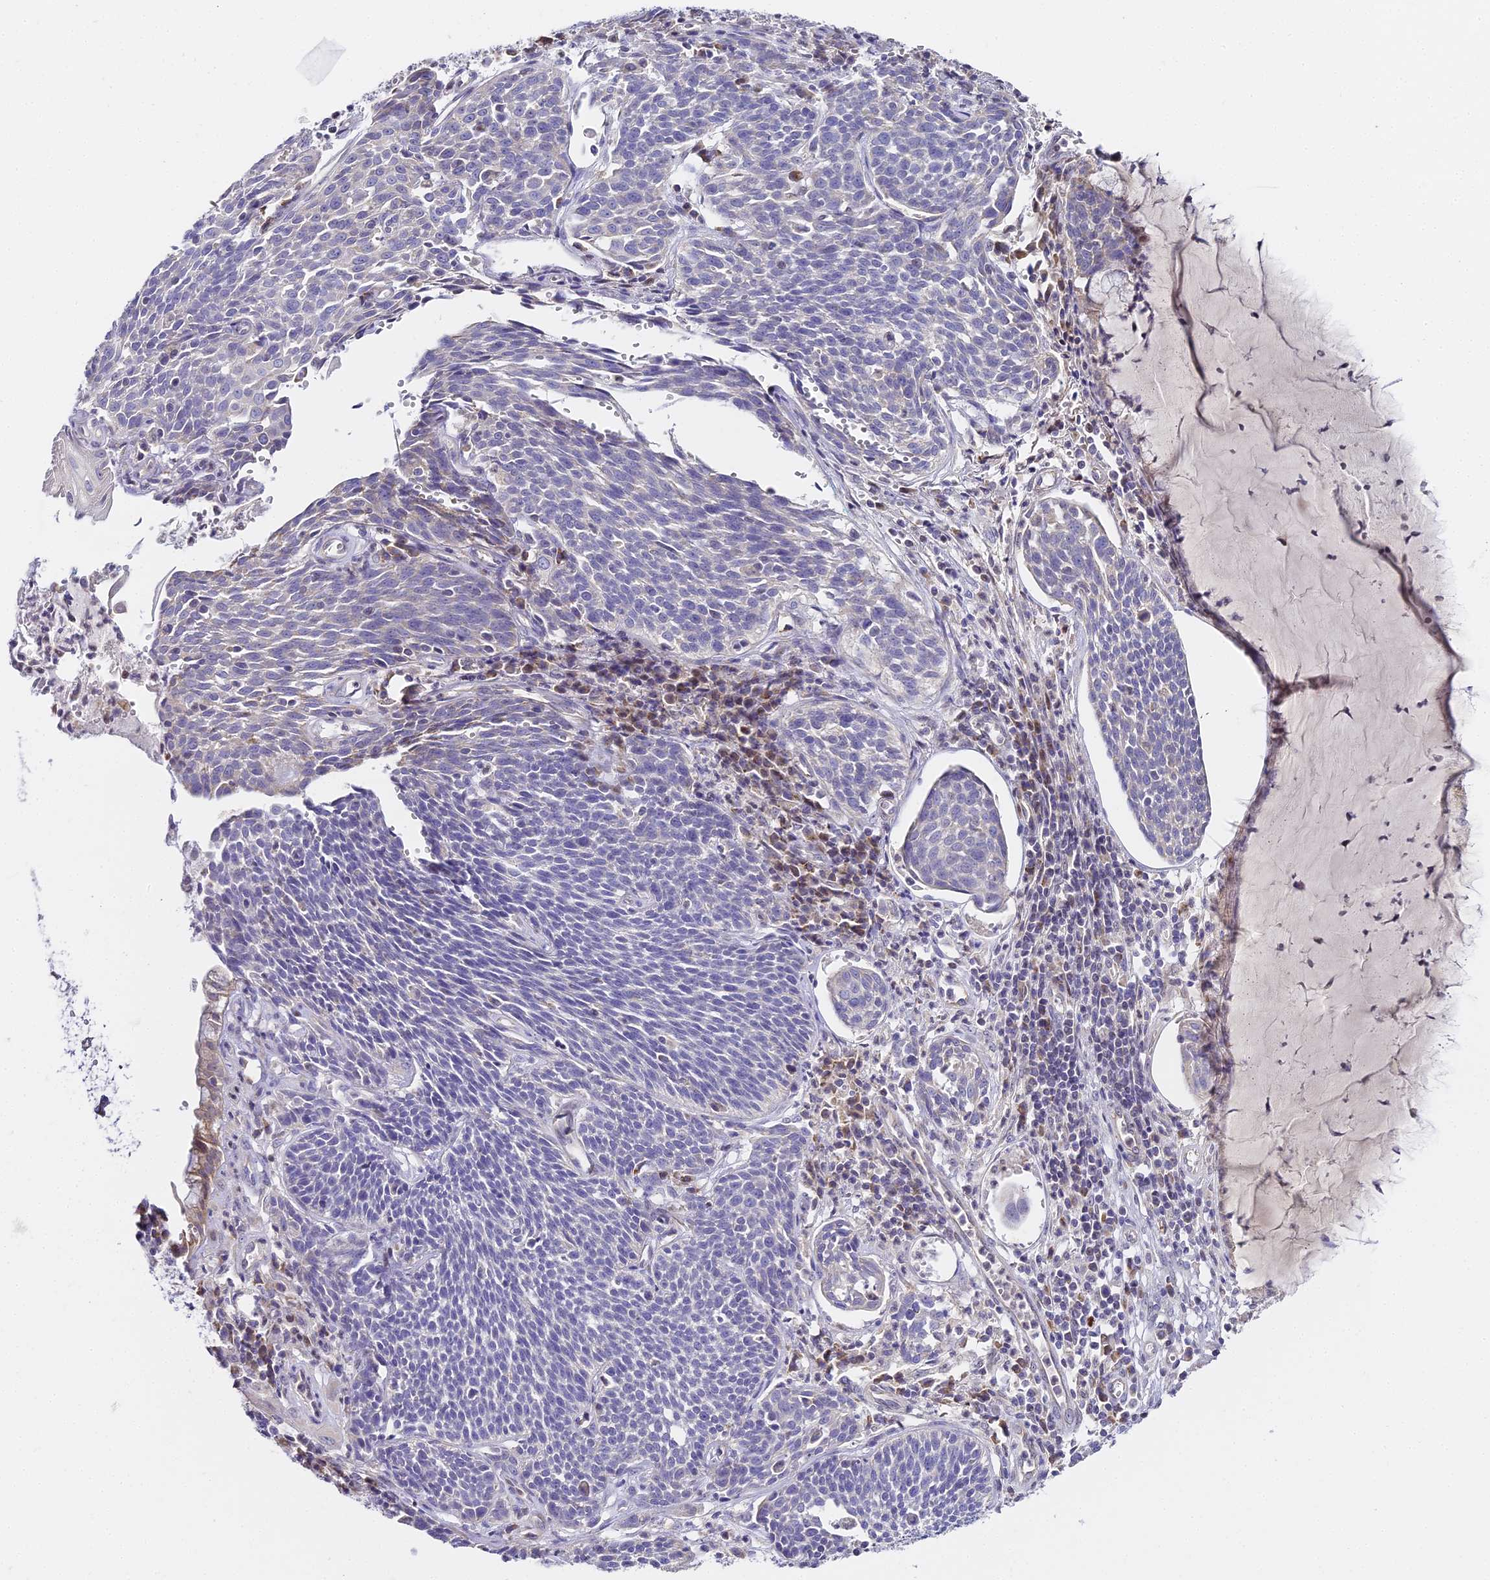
{"staining": {"intensity": "negative", "quantity": "none", "location": "none"}, "tissue": "cervical cancer", "cell_type": "Tumor cells", "image_type": "cancer", "snomed": [{"axis": "morphology", "description": "Squamous cell carcinoma, NOS"}, {"axis": "topography", "description": "Cervix"}], "caption": "Immunohistochemical staining of human squamous cell carcinoma (cervical) exhibits no significant positivity in tumor cells. Brightfield microscopy of immunohistochemistry stained with DAB (3,3'-diaminobenzidine) (brown) and hematoxylin (blue), captured at high magnification.", "gene": "SERP1", "patient": {"sex": "female", "age": 34}}